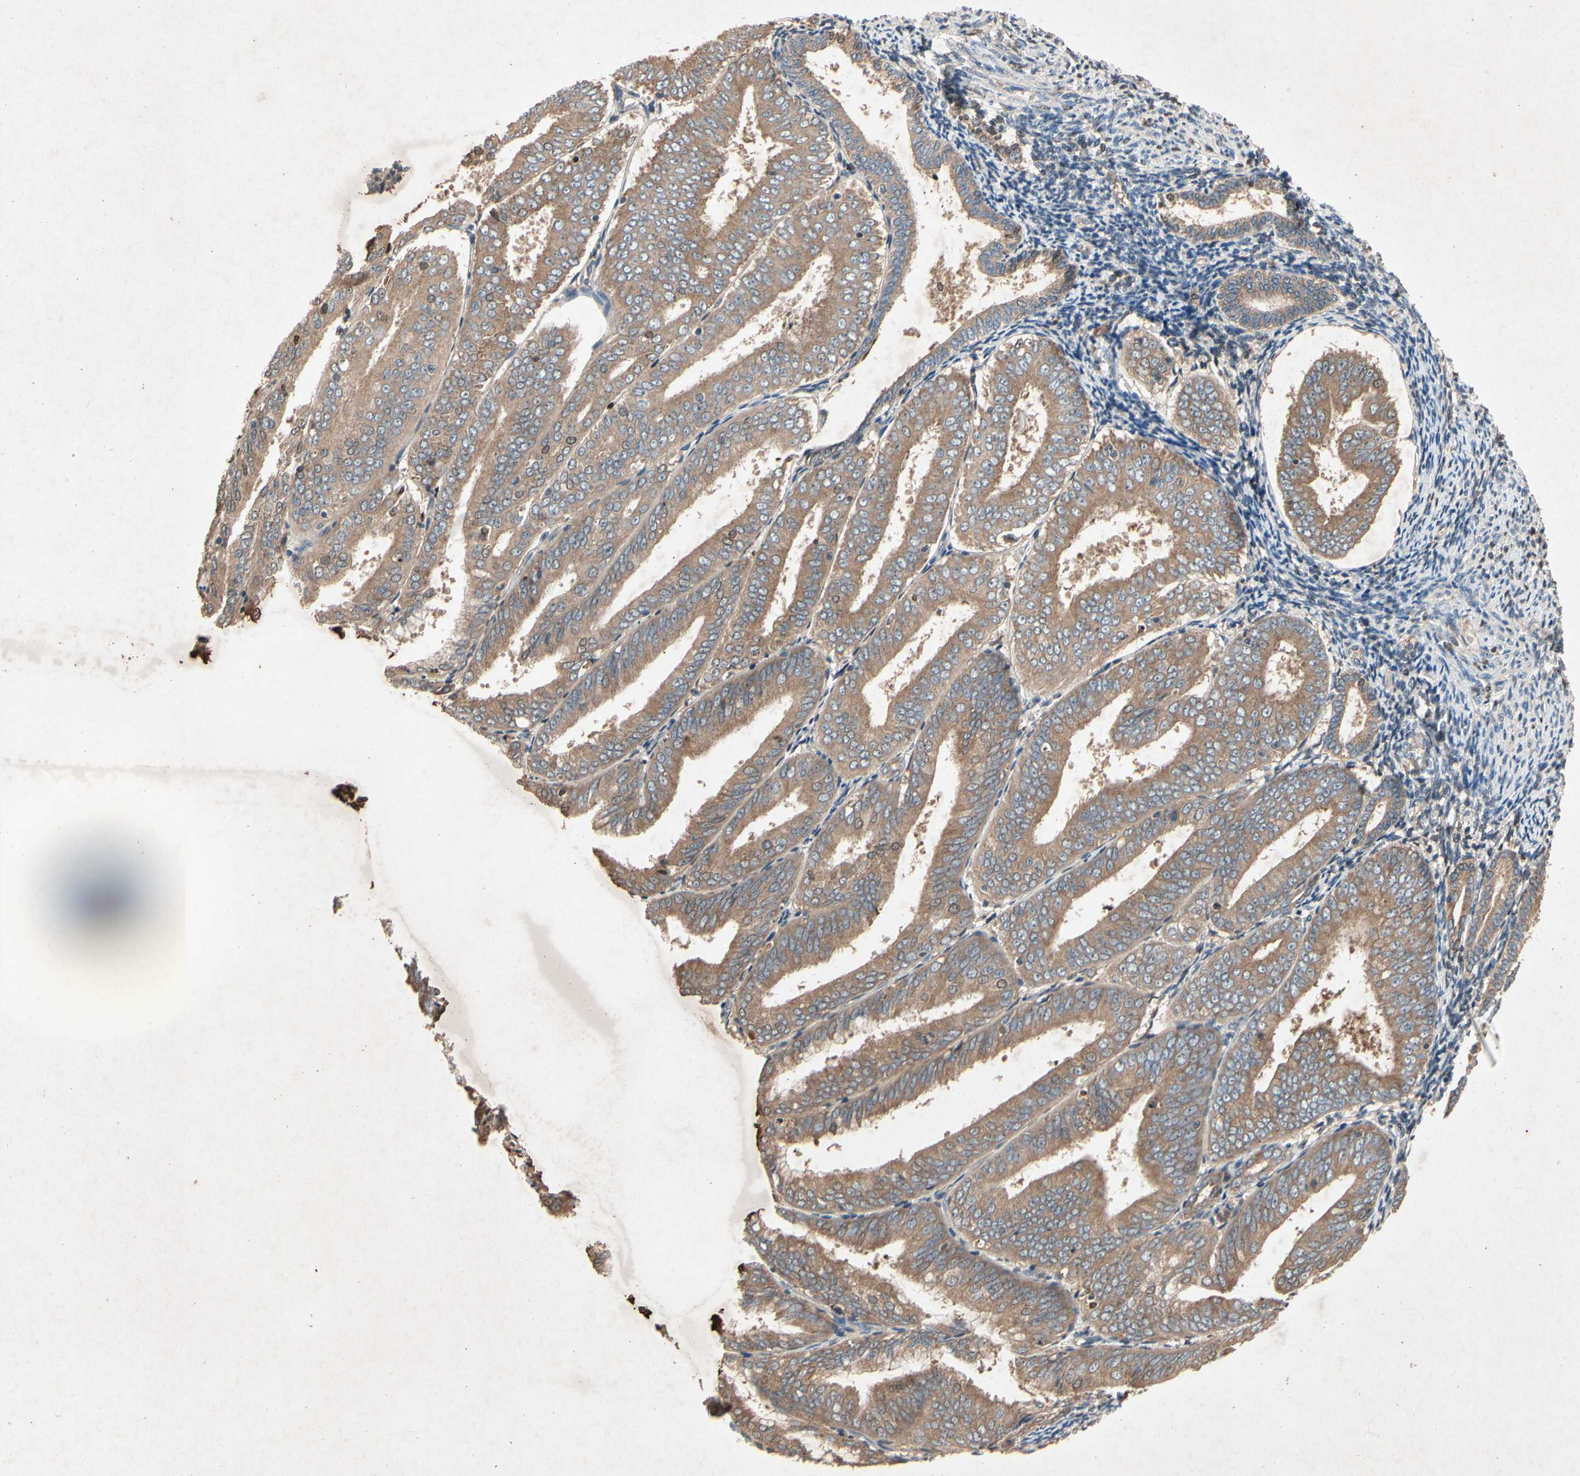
{"staining": {"intensity": "moderate", "quantity": ">75%", "location": "cytoplasmic/membranous"}, "tissue": "endometrial cancer", "cell_type": "Tumor cells", "image_type": "cancer", "snomed": [{"axis": "morphology", "description": "Adenocarcinoma, NOS"}, {"axis": "topography", "description": "Endometrium"}], "caption": "Approximately >75% of tumor cells in adenocarcinoma (endometrial) show moderate cytoplasmic/membranous protein expression as visualized by brown immunohistochemical staining.", "gene": "PRDX4", "patient": {"sex": "female", "age": 63}}